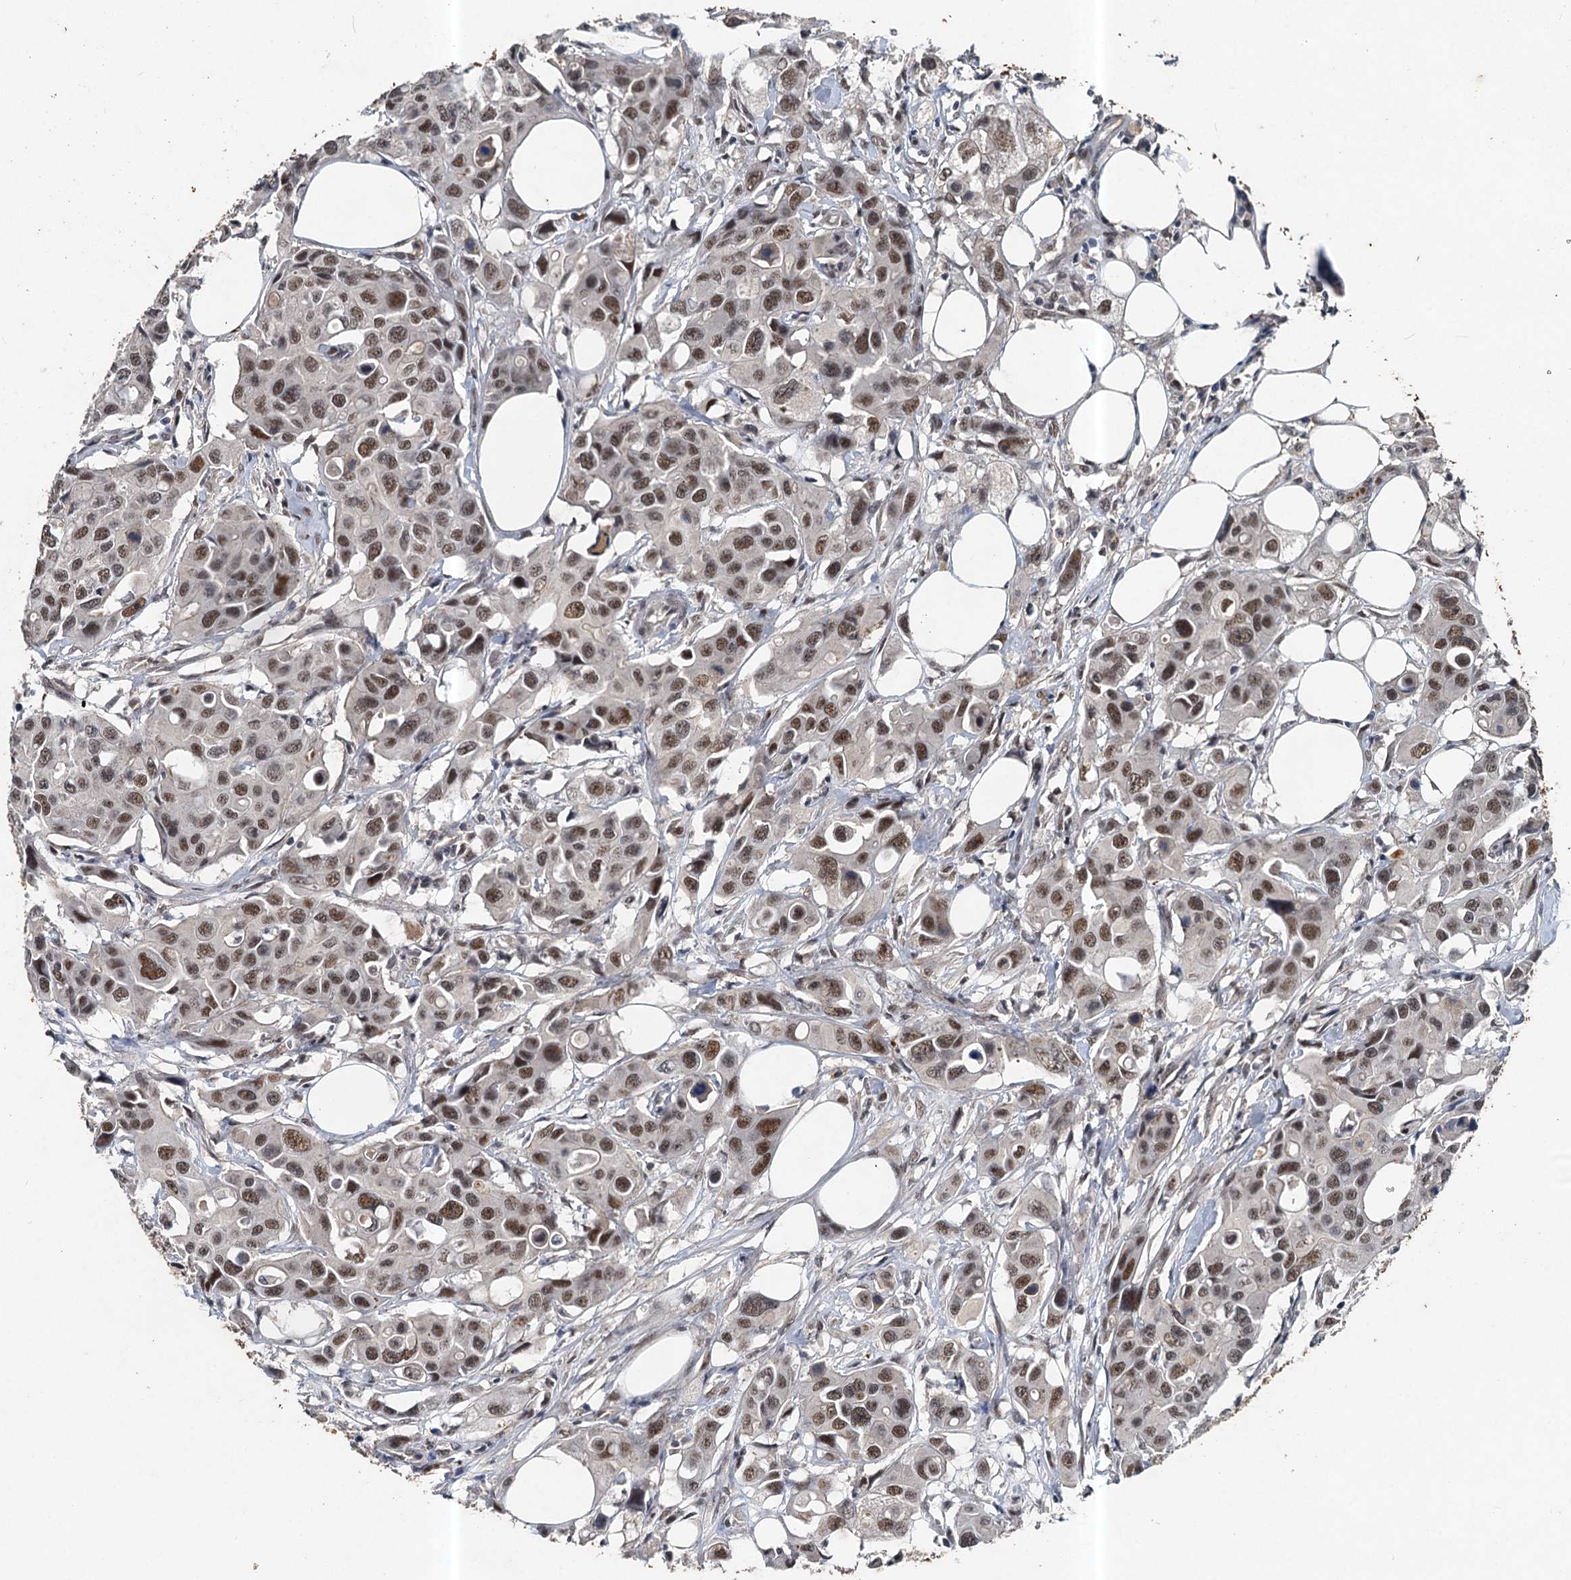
{"staining": {"intensity": "moderate", "quantity": ">75%", "location": "nuclear"}, "tissue": "colorectal cancer", "cell_type": "Tumor cells", "image_type": "cancer", "snomed": [{"axis": "morphology", "description": "Adenocarcinoma, NOS"}, {"axis": "topography", "description": "Colon"}], "caption": "Immunohistochemistry (IHC) micrograph of neoplastic tissue: adenocarcinoma (colorectal) stained using immunohistochemistry (IHC) demonstrates medium levels of moderate protein expression localized specifically in the nuclear of tumor cells, appearing as a nuclear brown color.", "gene": "CSTF3", "patient": {"sex": "male", "age": 77}}